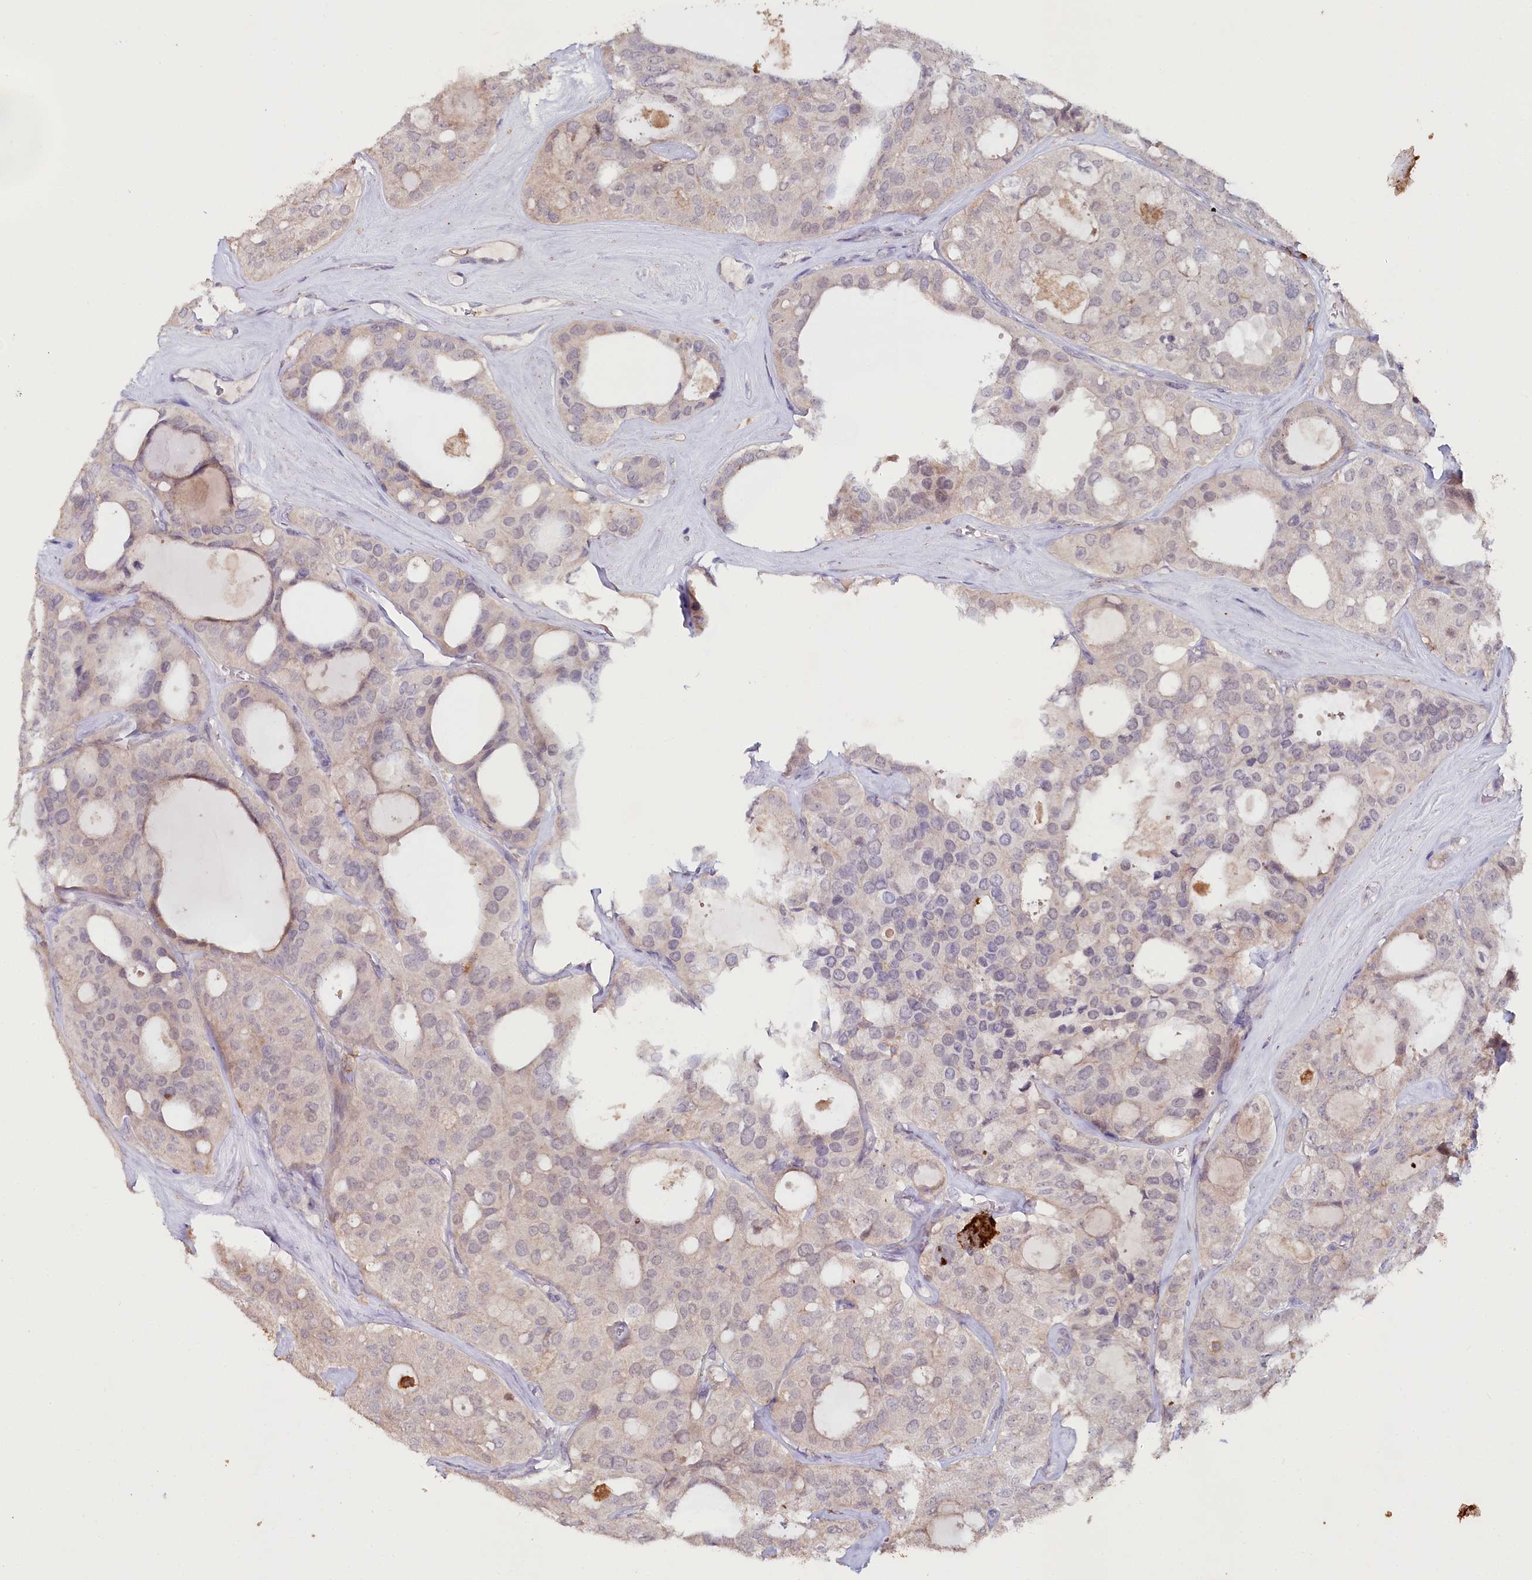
{"staining": {"intensity": "negative", "quantity": "none", "location": "none"}, "tissue": "thyroid cancer", "cell_type": "Tumor cells", "image_type": "cancer", "snomed": [{"axis": "morphology", "description": "Follicular adenoma carcinoma, NOS"}, {"axis": "topography", "description": "Thyroid gland"}], "caption": "IHC photomicrograph of human thyroid cancer (follicular adenoma carcinoma) stained for a protein (brown), which shows no positivity in tumor cells.", "gene": "ALDH3B1", "patient": {"sex": "male", "age": 75}}